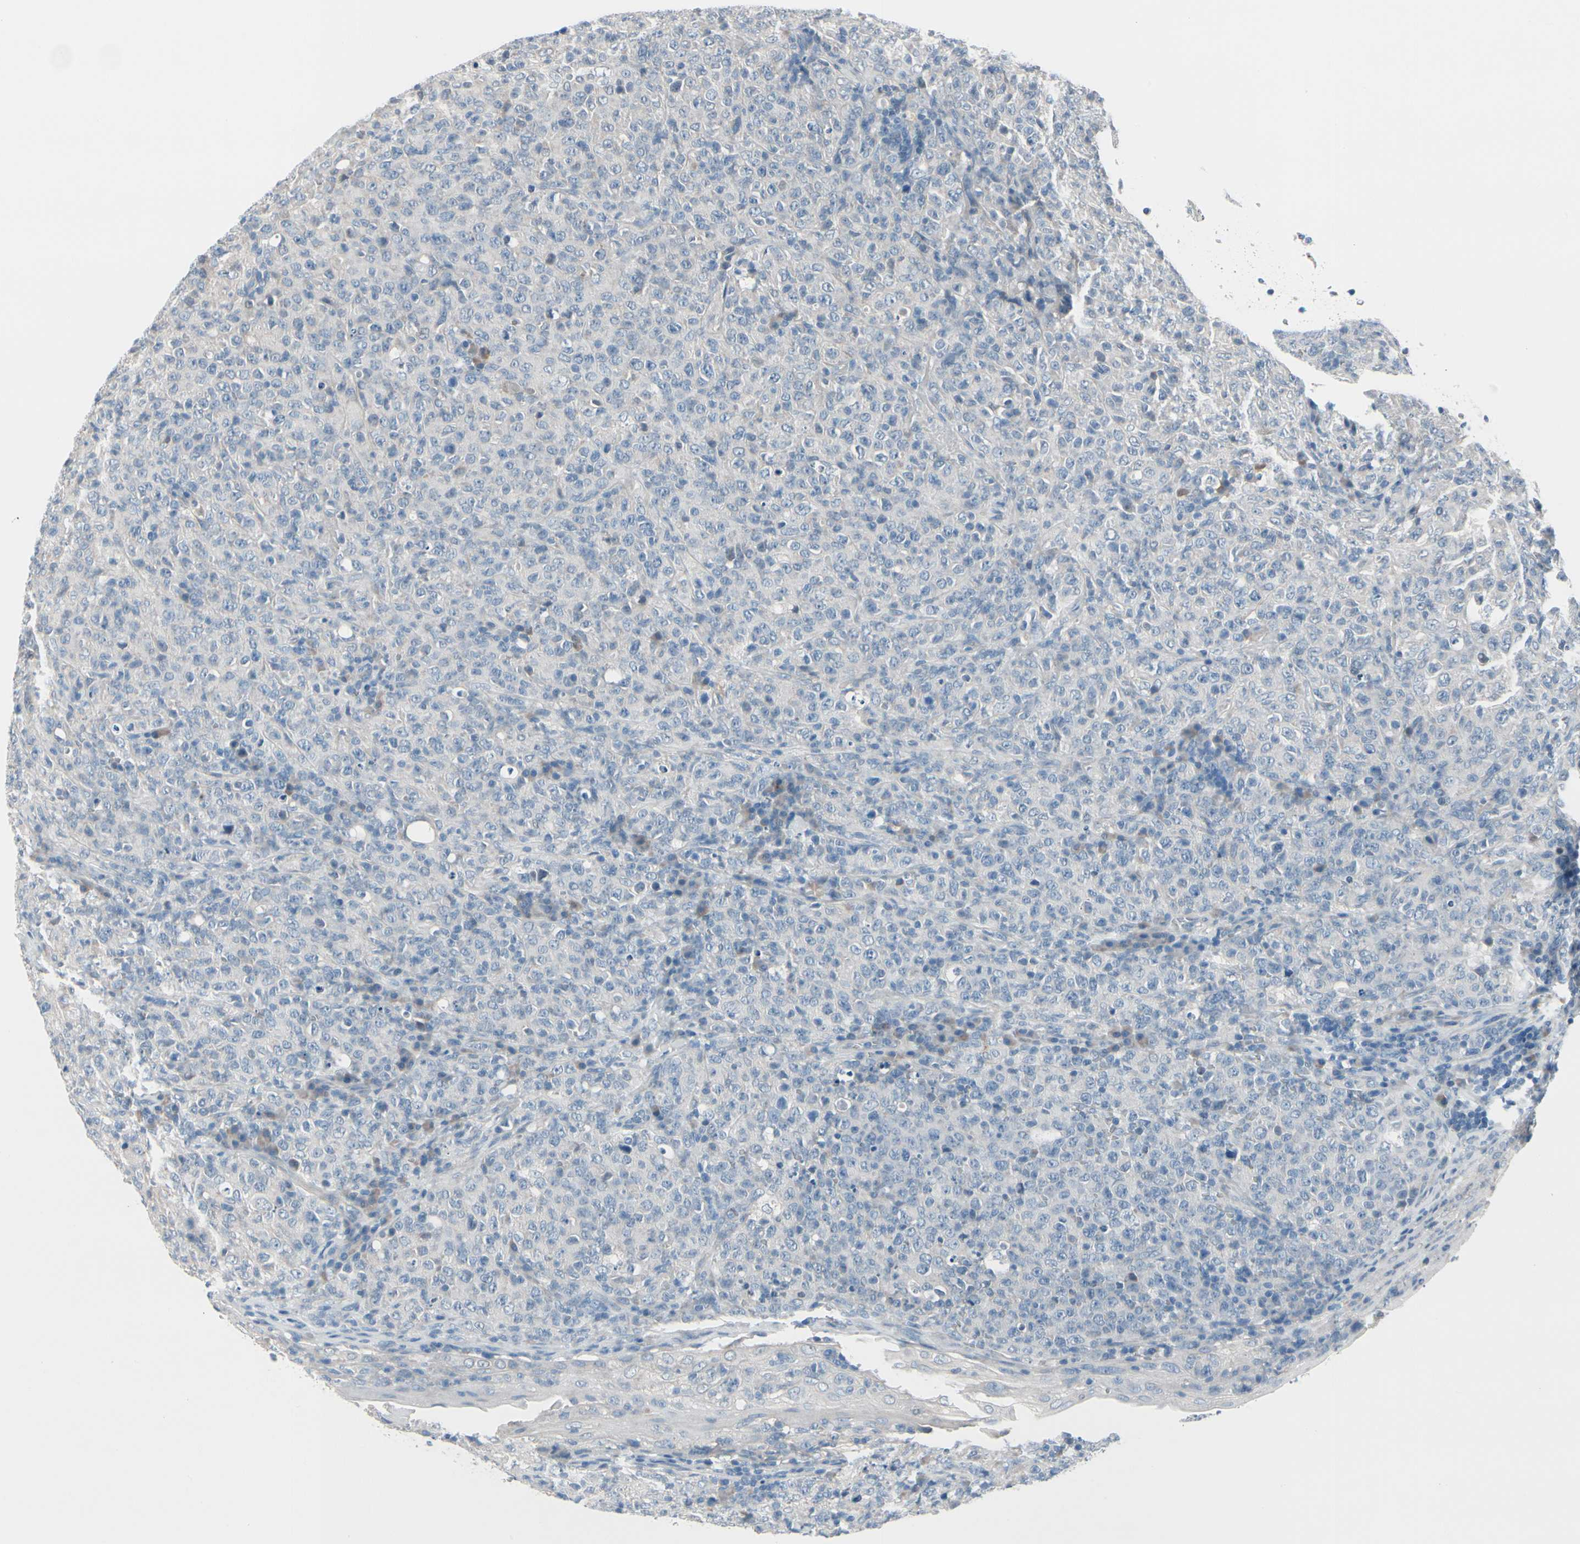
{"staining": {"intensity": "negative", "quantity": "none", "location": "none"}, "tissue": "lymphoma", "cell_type": "Tumor cells", "image_type": "cancer", "snomed": [{"axis": "morphology", "description": "Malignant lymphoma, non-Hodgkin's type, High grade"}, {"axis": "topography", "description": "Tonsil"}], "caption": "DAB immunohistochemical staining of human malignant lymphoma, non-Hodgkin's type (high-grade) reveals no significant staining in tumor cells.", "gene": "PGR", "patient": {"sex": "female", "age": 36}}